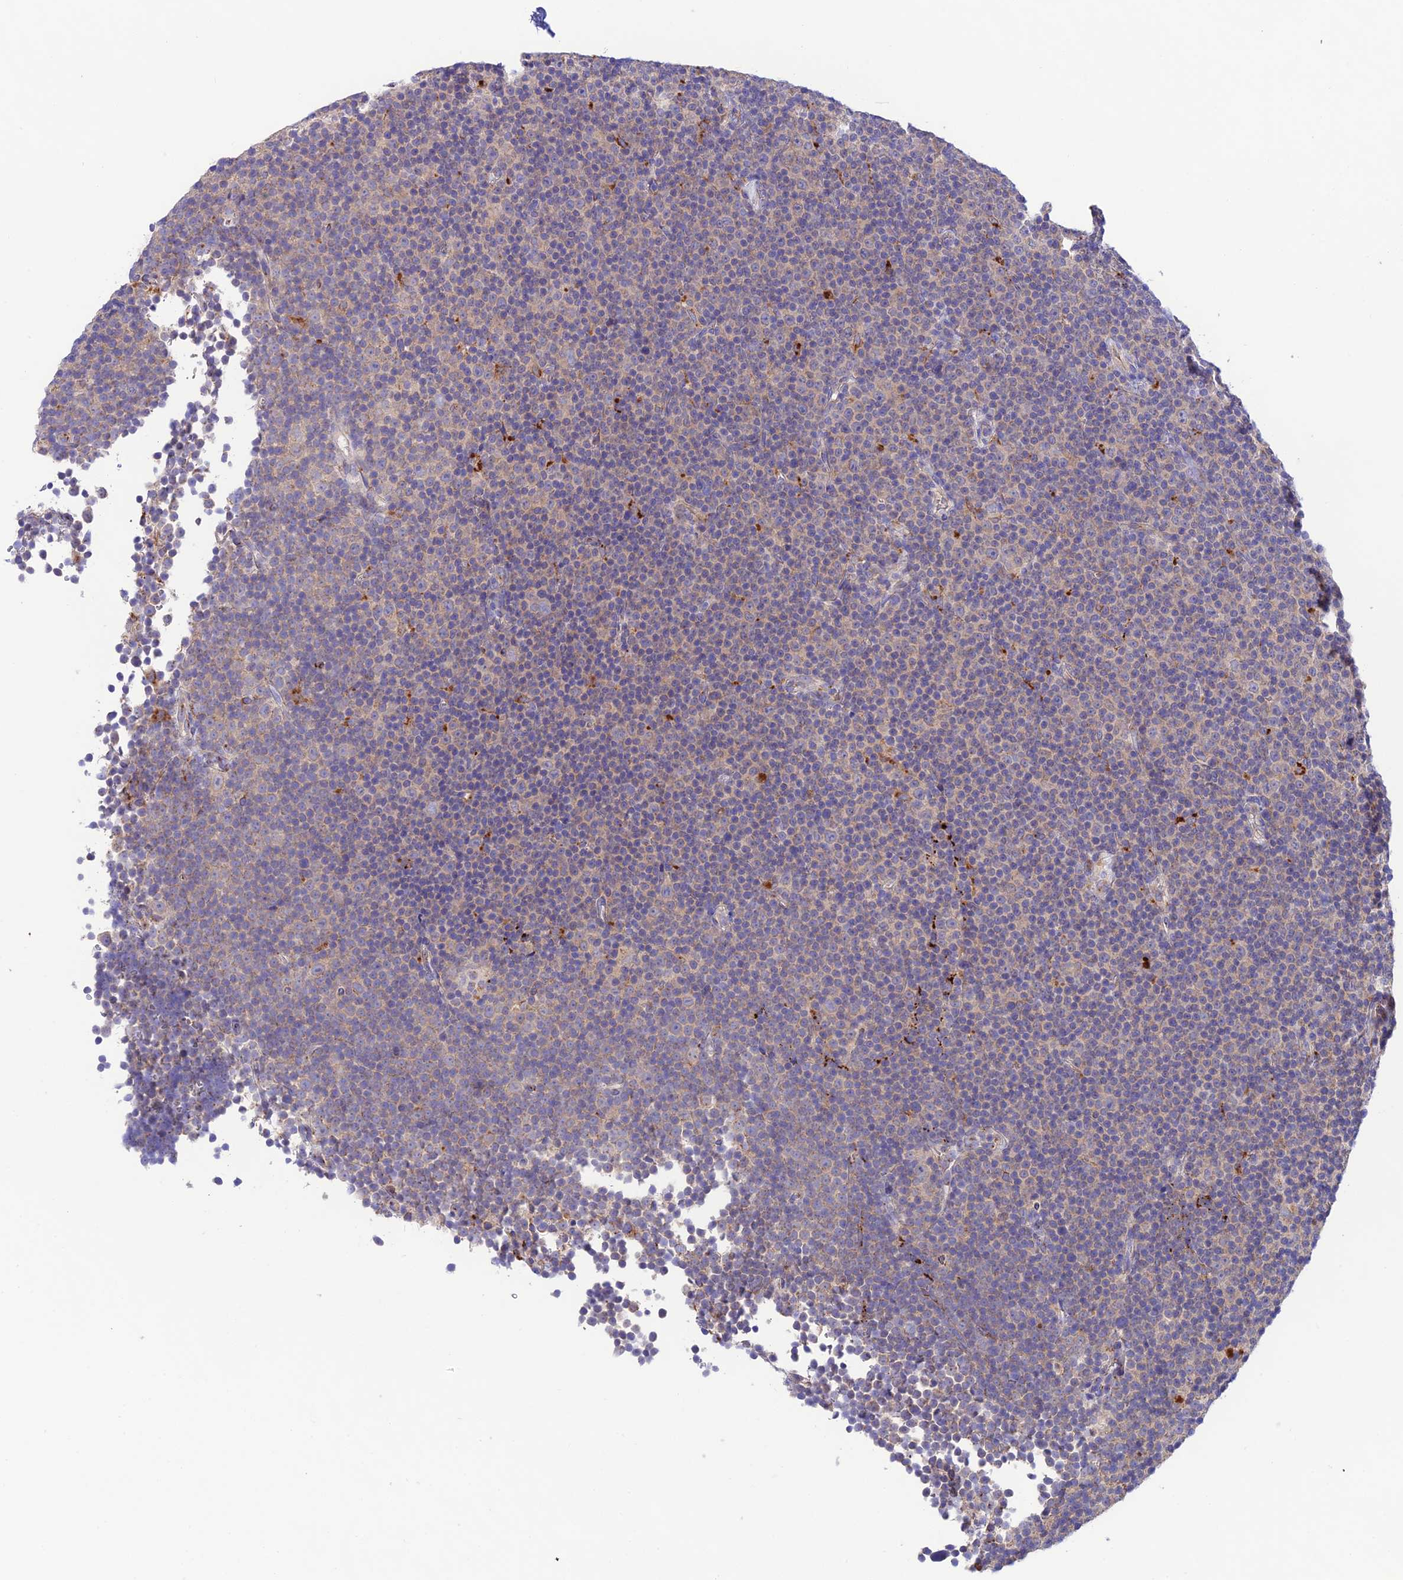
{"staining": {"intensity": "negative", "quantity": "none", "location": "none"}, "tissue": "lymphoma", "cell_type": "Tumor cells", "image_type": "cancer", "snomed": [{"axis": "morphology", "description": "Malignant lymphoma, non-Hodgkin's type, Low grade"}, {"axis": "topography", "description": "Lymph node"}], "caption": "Tumor cells are negative for protein expression in human lymphoma. (DAB (3,3'-diaminobenzidine) immunohistochemistry, high magnification).", "gene": "LACTB2", "patient": {"sex": "female", "age": 67}}